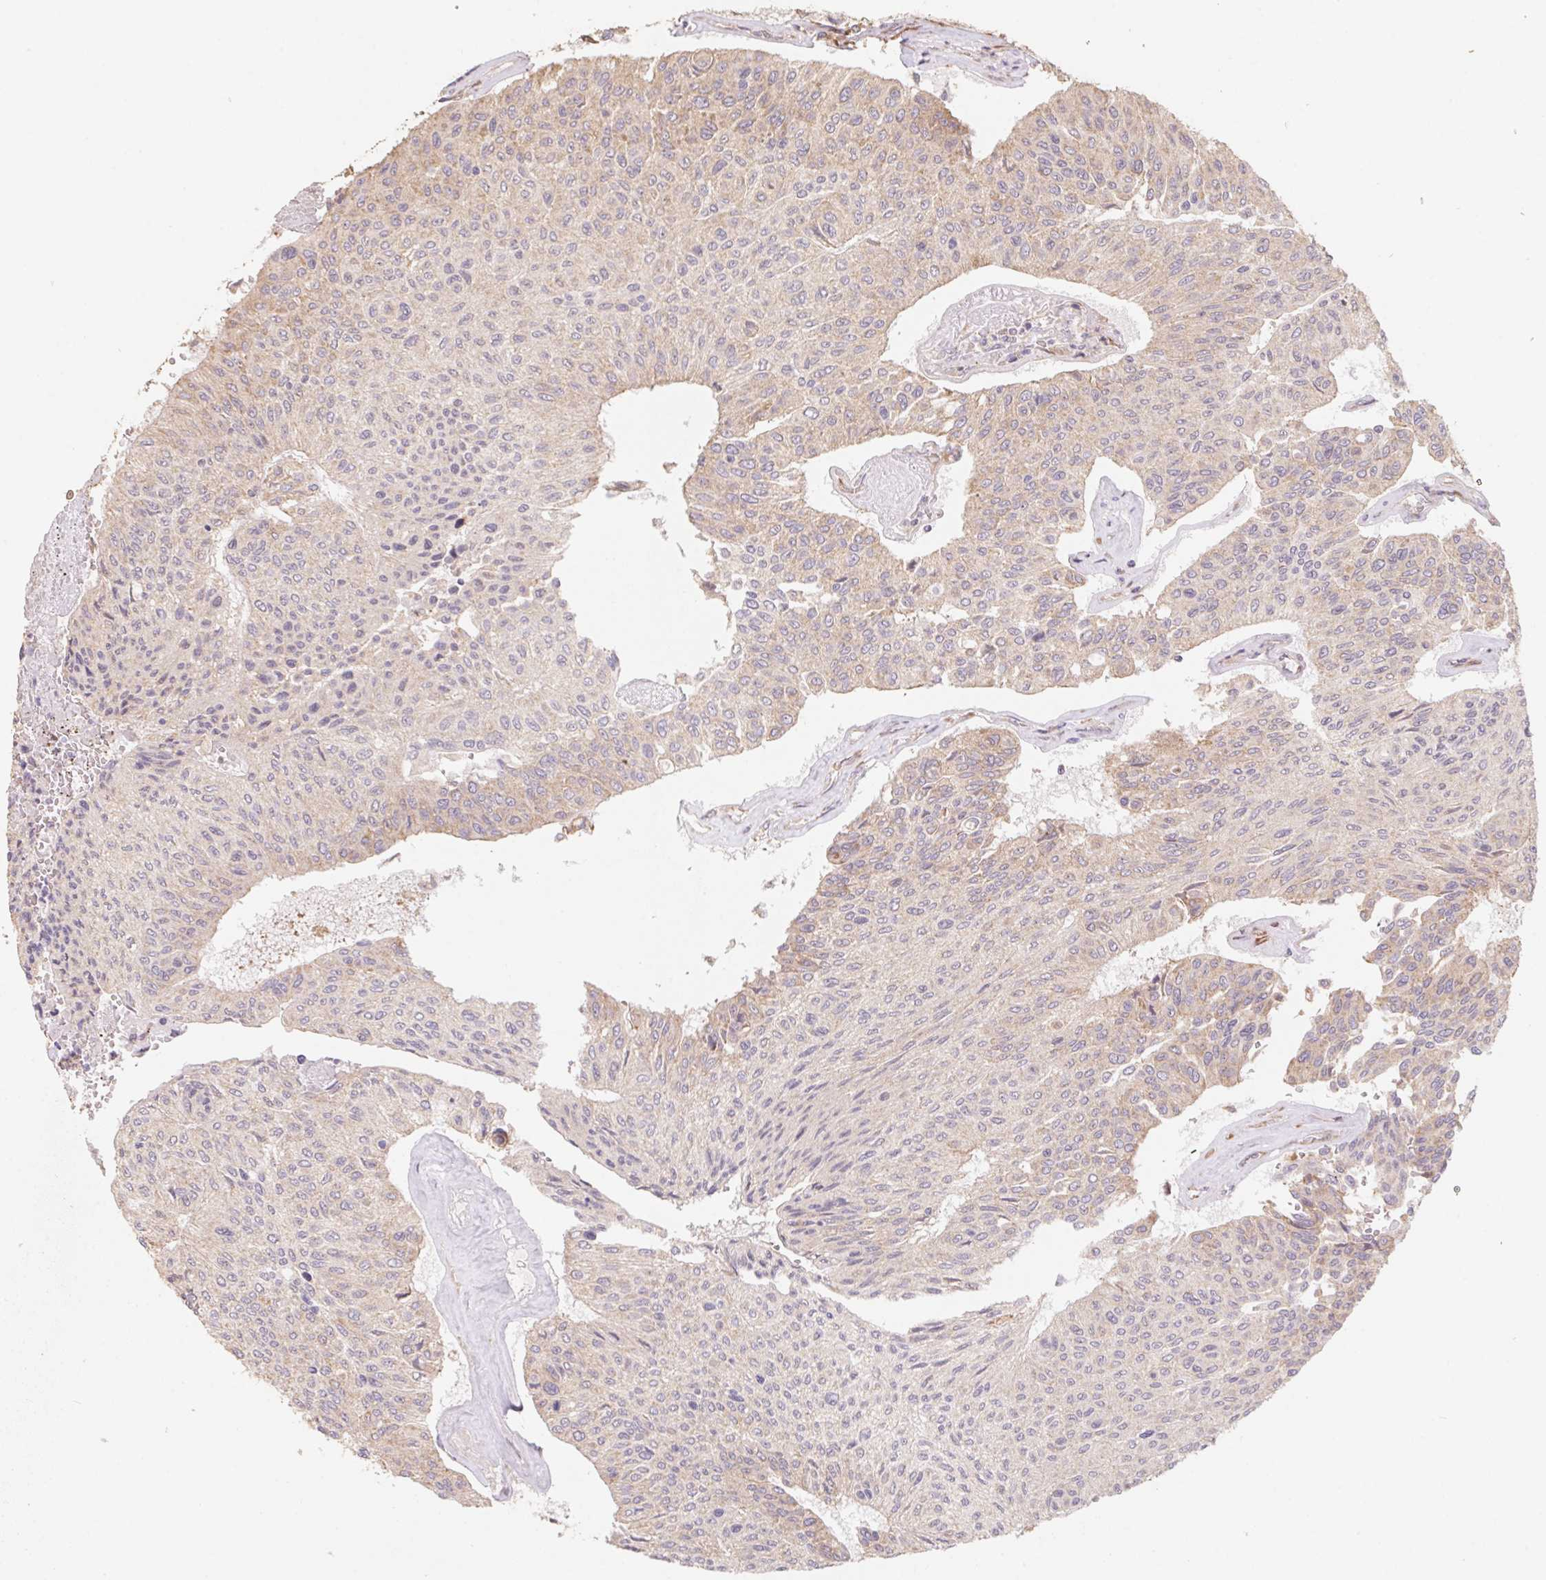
{"staining": {"intensity": "weak", "quantity": "25%-75%", "location": "cytoplasmic/membranous"}, "tissue": "urothelial cancer", "cell_type": "Tumor cells", "image_type": "cancer", "snomed": [{"axis": "morphology", "description": "Urothelial carcinoma, High grade"}, {"axis": "topography", "description": "Urinary bladder"}], "caption": "An image of human high-grade urothelial carcinoma stained for a protein exhibits weak cytoplasmic/membranous brown staining in tumor cells.", "gene": "RPL27A", "patient": {"sex": "male", "age": 66}}